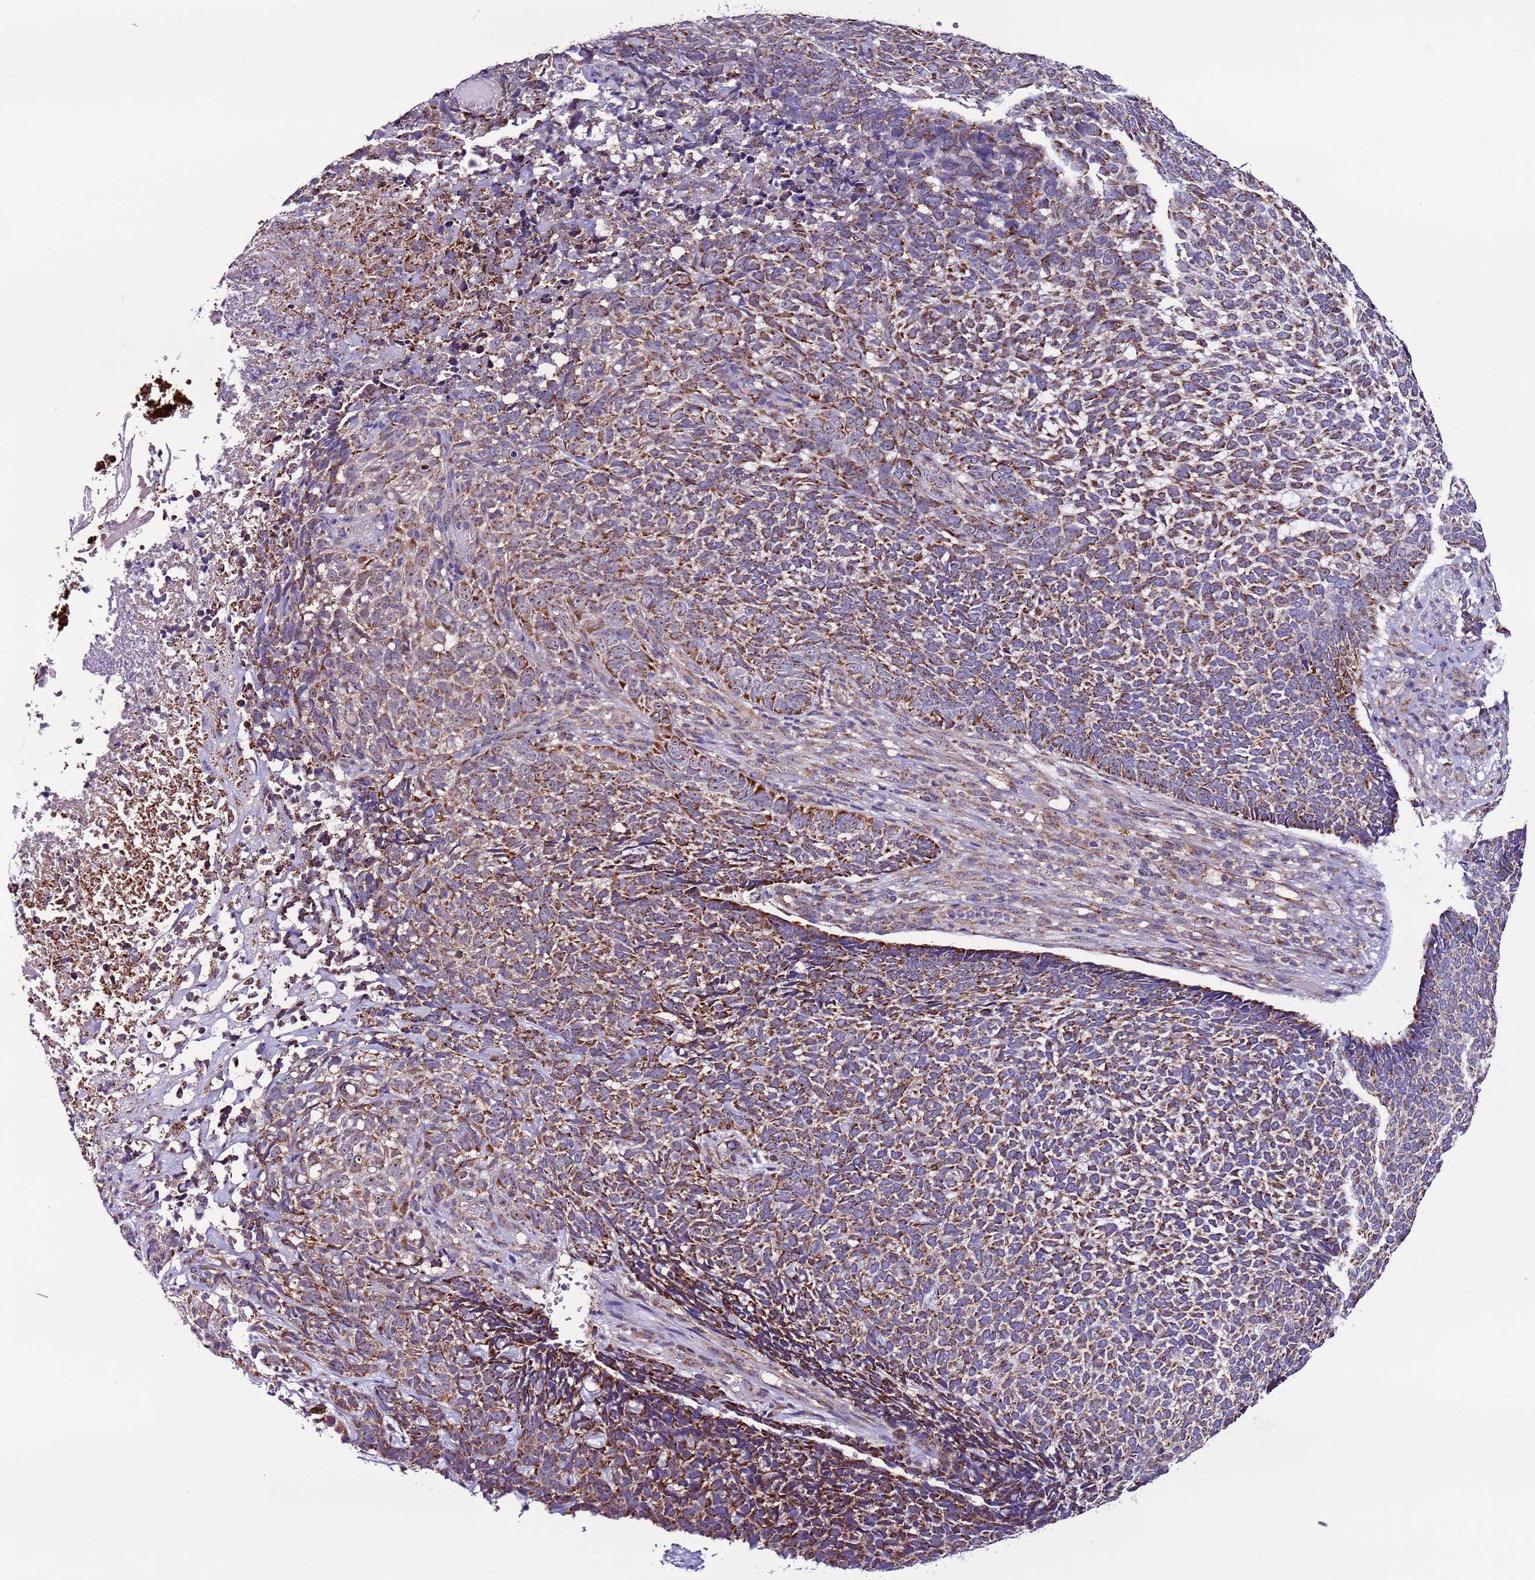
{"staining": {"intensity": "moderate", "quantity": ">75%", "location": "cytoplasmic/membranous"}, "tissue": "skin cancer", "cell_type": "Tumor cells", "image_type": "cancer", "snomed": [{"axis": "morphology", "description": "Basal cell carcinoma"}, {"axis": "topography", "description": "Skin"}], "caption": "A brown stain shows moderate cytoplasmic/membranous expression of a protein in basal cell carcinoma (skin) tumor cells. Ihc stains the protein in brown and the nuclei are stained blue.", "gene": "UEVLD", "patient": {"sex": "female", "age": 84}}